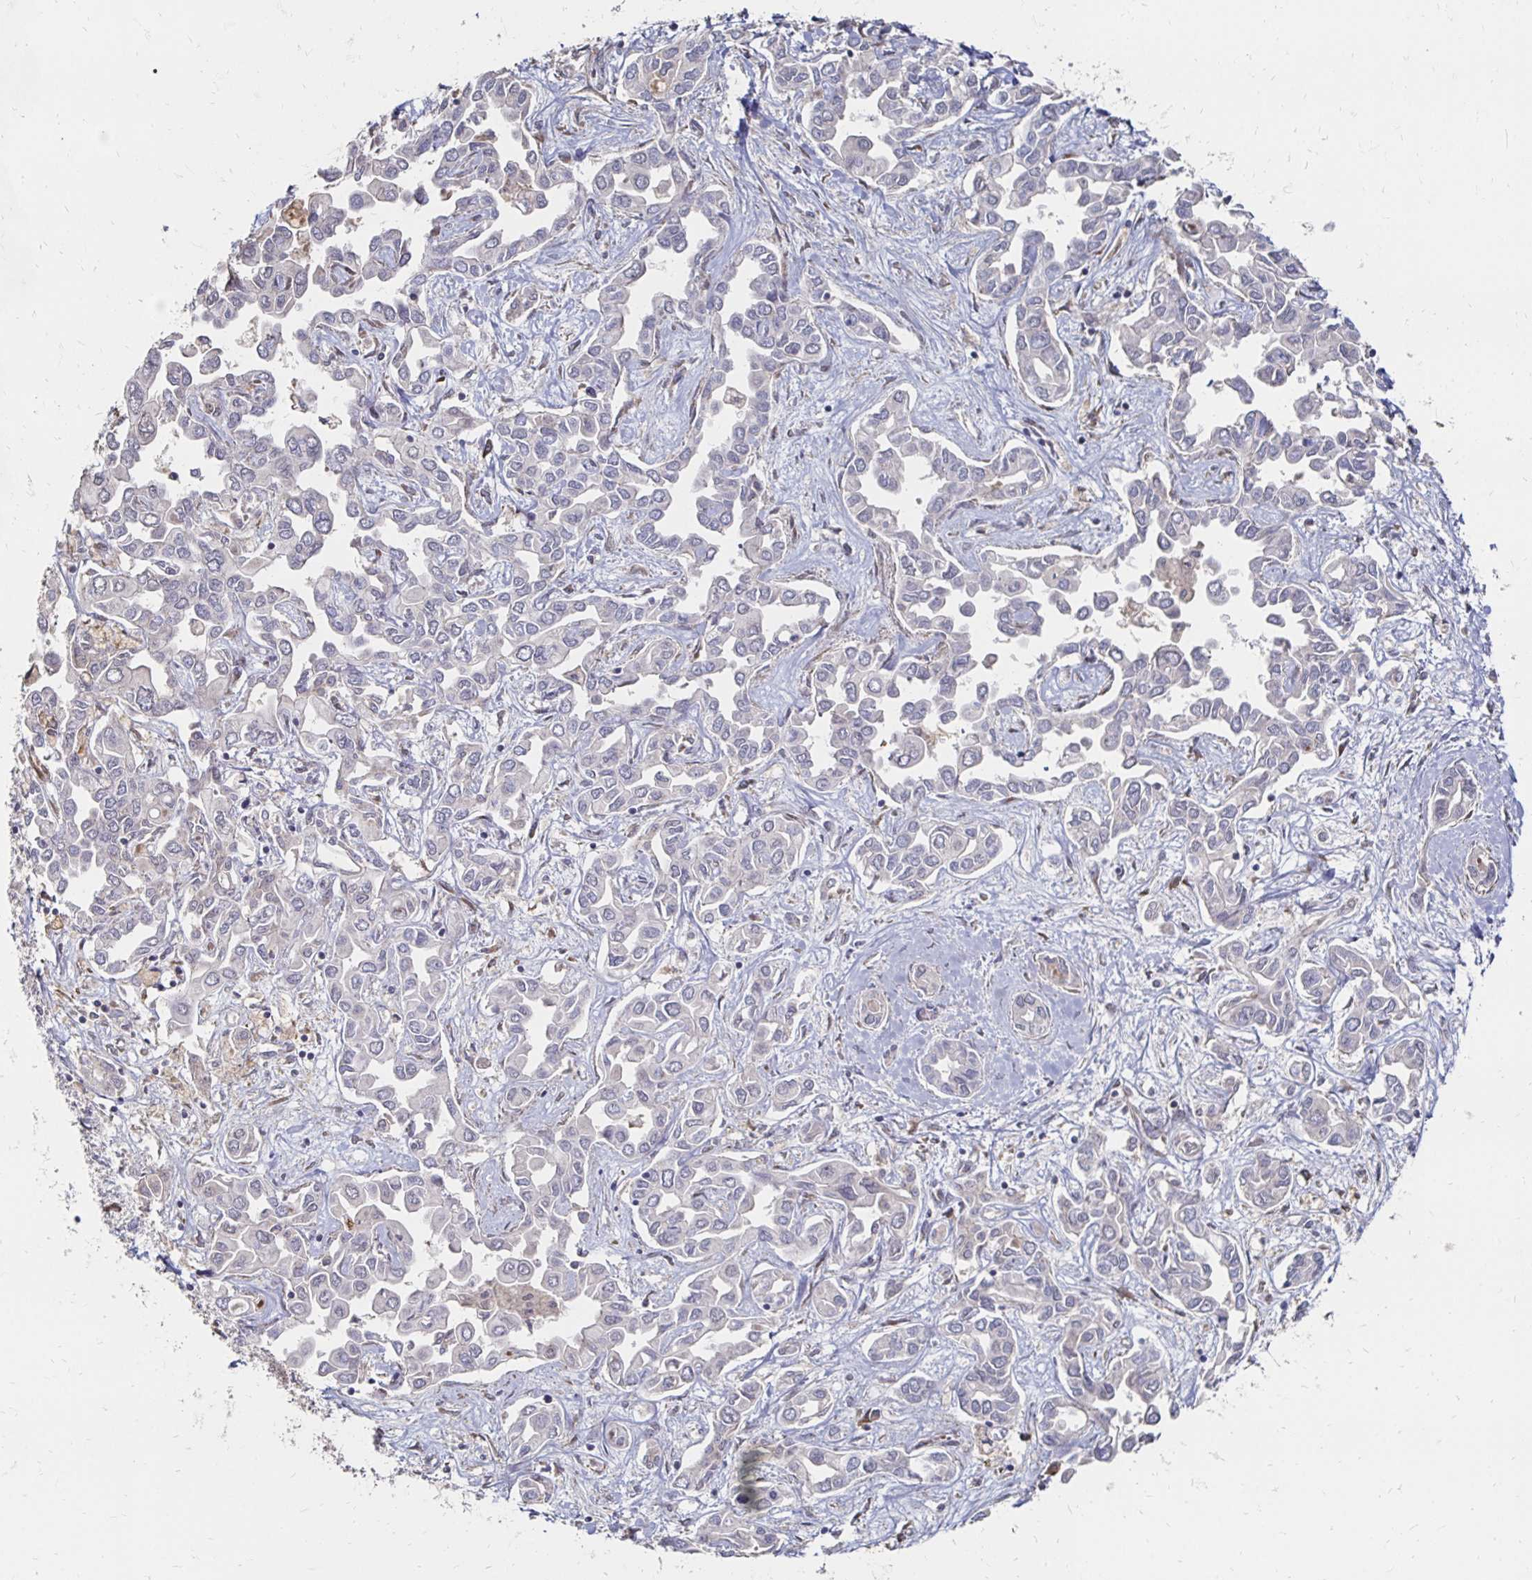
{"staining": {"intensity": "negative", "quantity": "none", "location": "none"}, "tissue": "liver cancer", "cell_type": "Tumor cells", "image_type": "cancer", "snomed": [{"axis": "morphology", "description": "Cholangiocarcinoma"}, {"axis": "topography", "description": "Liver"}], "caption": "Immunohistochemistry (IHC) histopathology image of neoplastic tissue: human cholangiocarcinoma (liver) stained with DAB (3,3'-diaminobenzidine) reveals no significant protein positivity in tumor cells.", "gene": "ZNF727", "patient": {"sex": "female", "age": 64}}